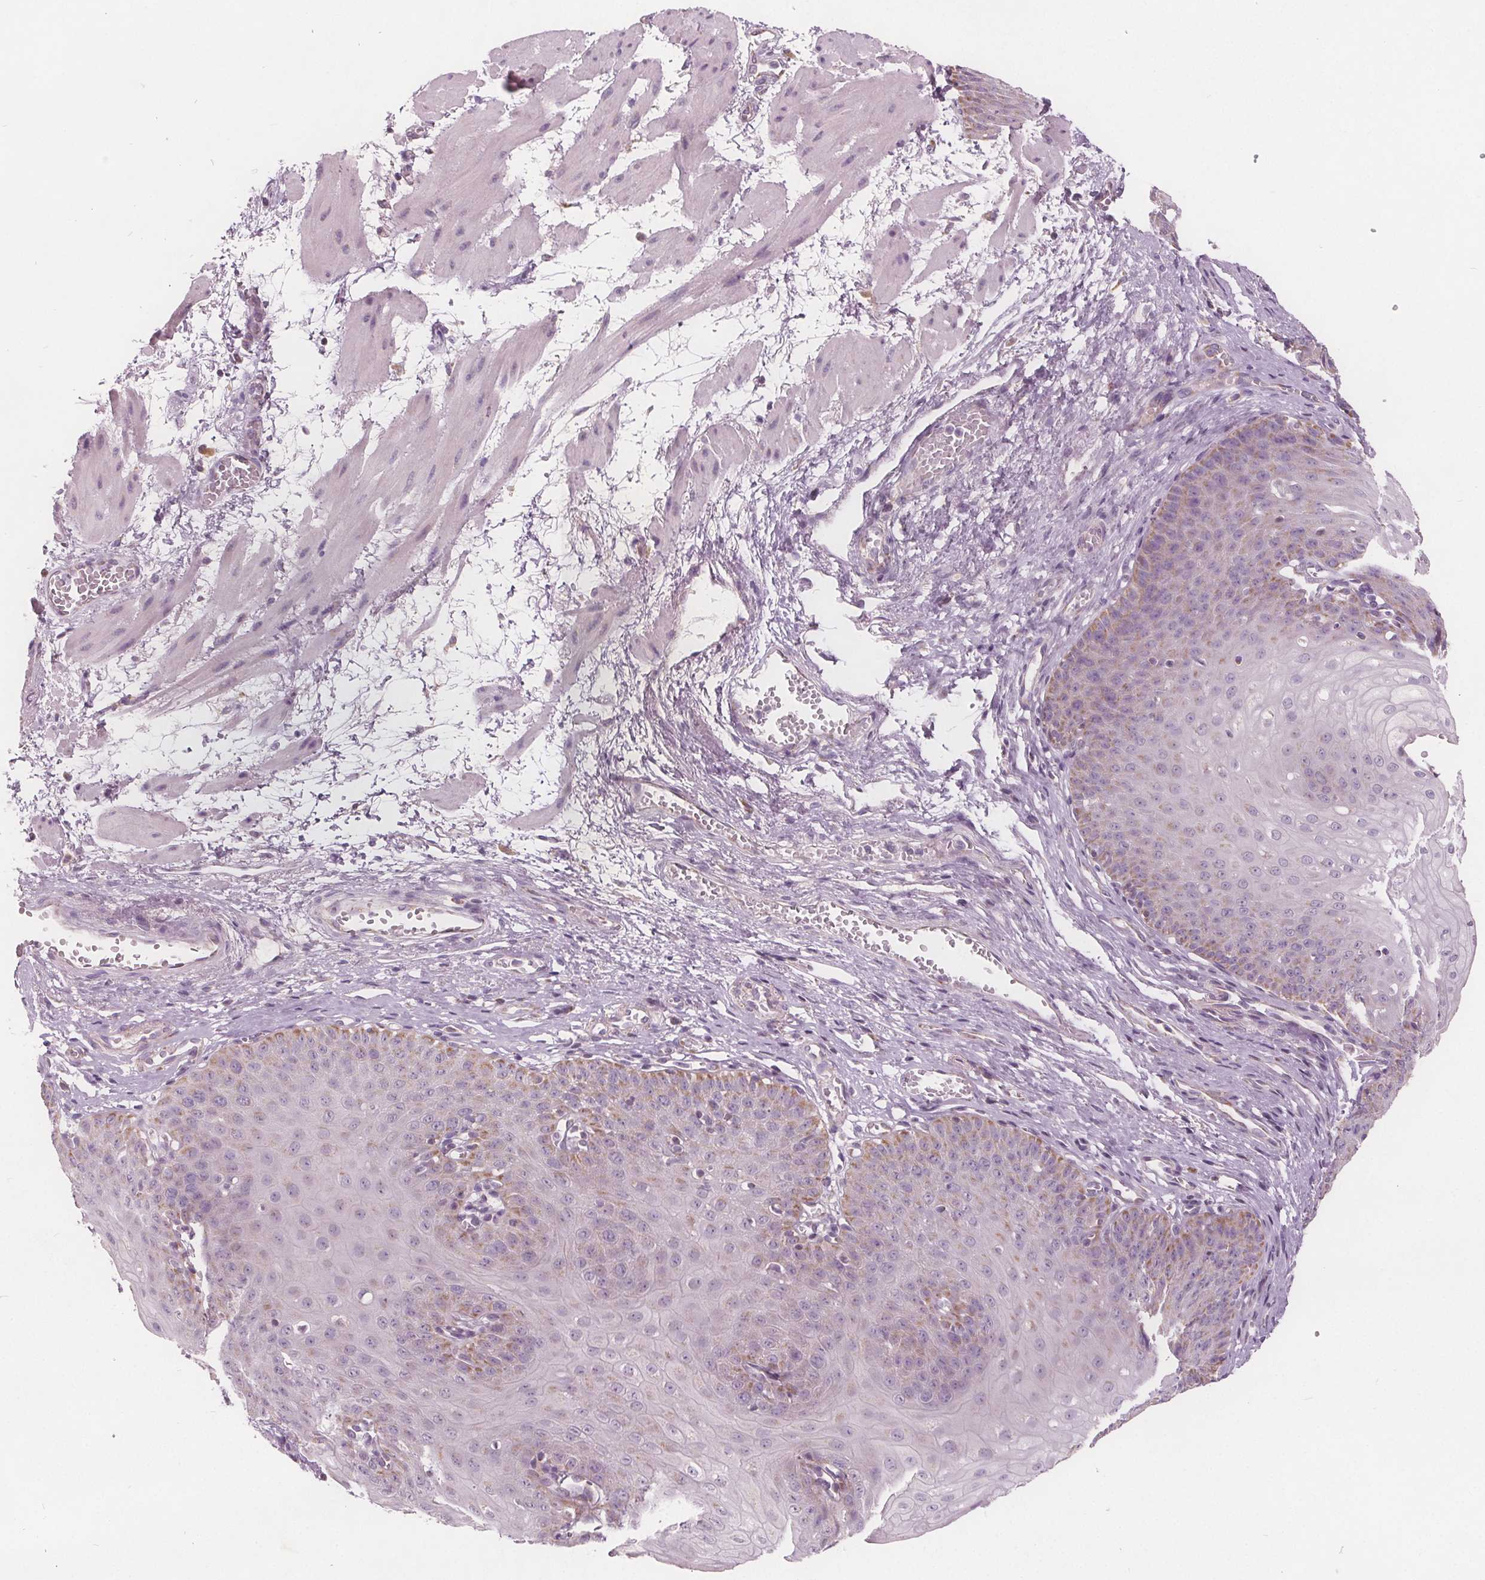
{"staining": {"intensity": "weak", "quantity": "<25%", "location": "cytoplasmic/membranous"}, "tissue": "esophagus", "cell_type": "Squamous epithelial cells", "image_type": "normal", "snomed": [{"axis": "morphology", "description": "Normal tissue, NOS"}, {"axis": "topography", "description": "Esophagus"}], "caption": "Protein analysis of unremarkable esophagus displays no significant expression in squamous epithelial cells. (DAB IHC visualized using brightfield microscopy, high magnification).", "gene": "ECI2", "patient": {"sex": "male", "age": 71}}